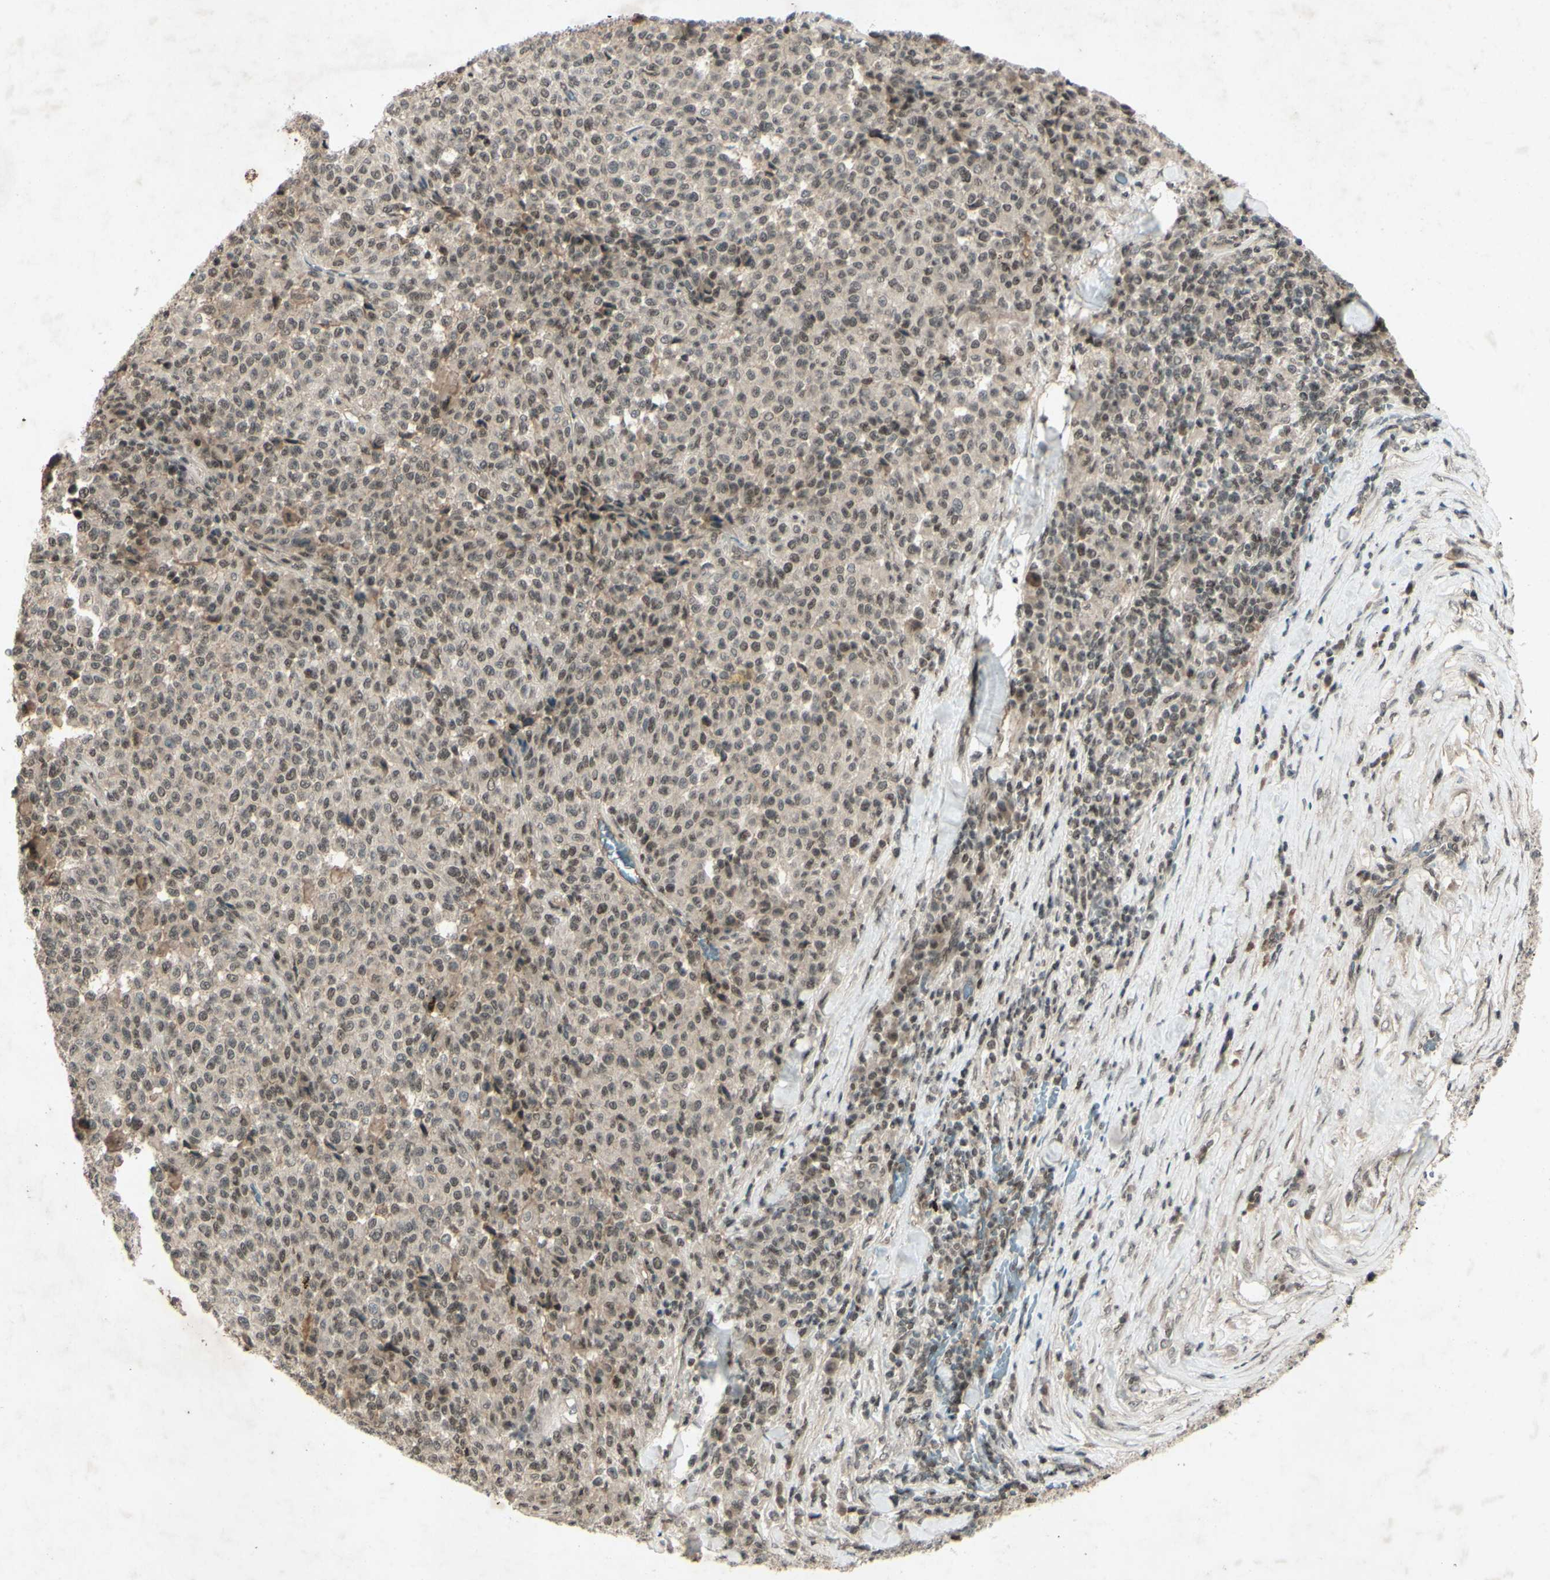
{"staining": {"intensity": "weak", "quantity": ">75%", "location": "nuclear"}, "tissue": "melanoma", "cell_type": "Tumor cells", "image_type": "cancer", "snomed": [{"axis": "morphology", "description": "Malignant melanoma, Metastatic site"}, {"axis": "topography", "description": "Pancreas"}], "caption": "About >75% of tumor cells in malignant melanoma (metastatic site) demonstrate weak nuclear protein staining as visualized by brown immunohistochemical staining.", "gene": "SNW1", "patient": {"sex": "female", "age": 30}}